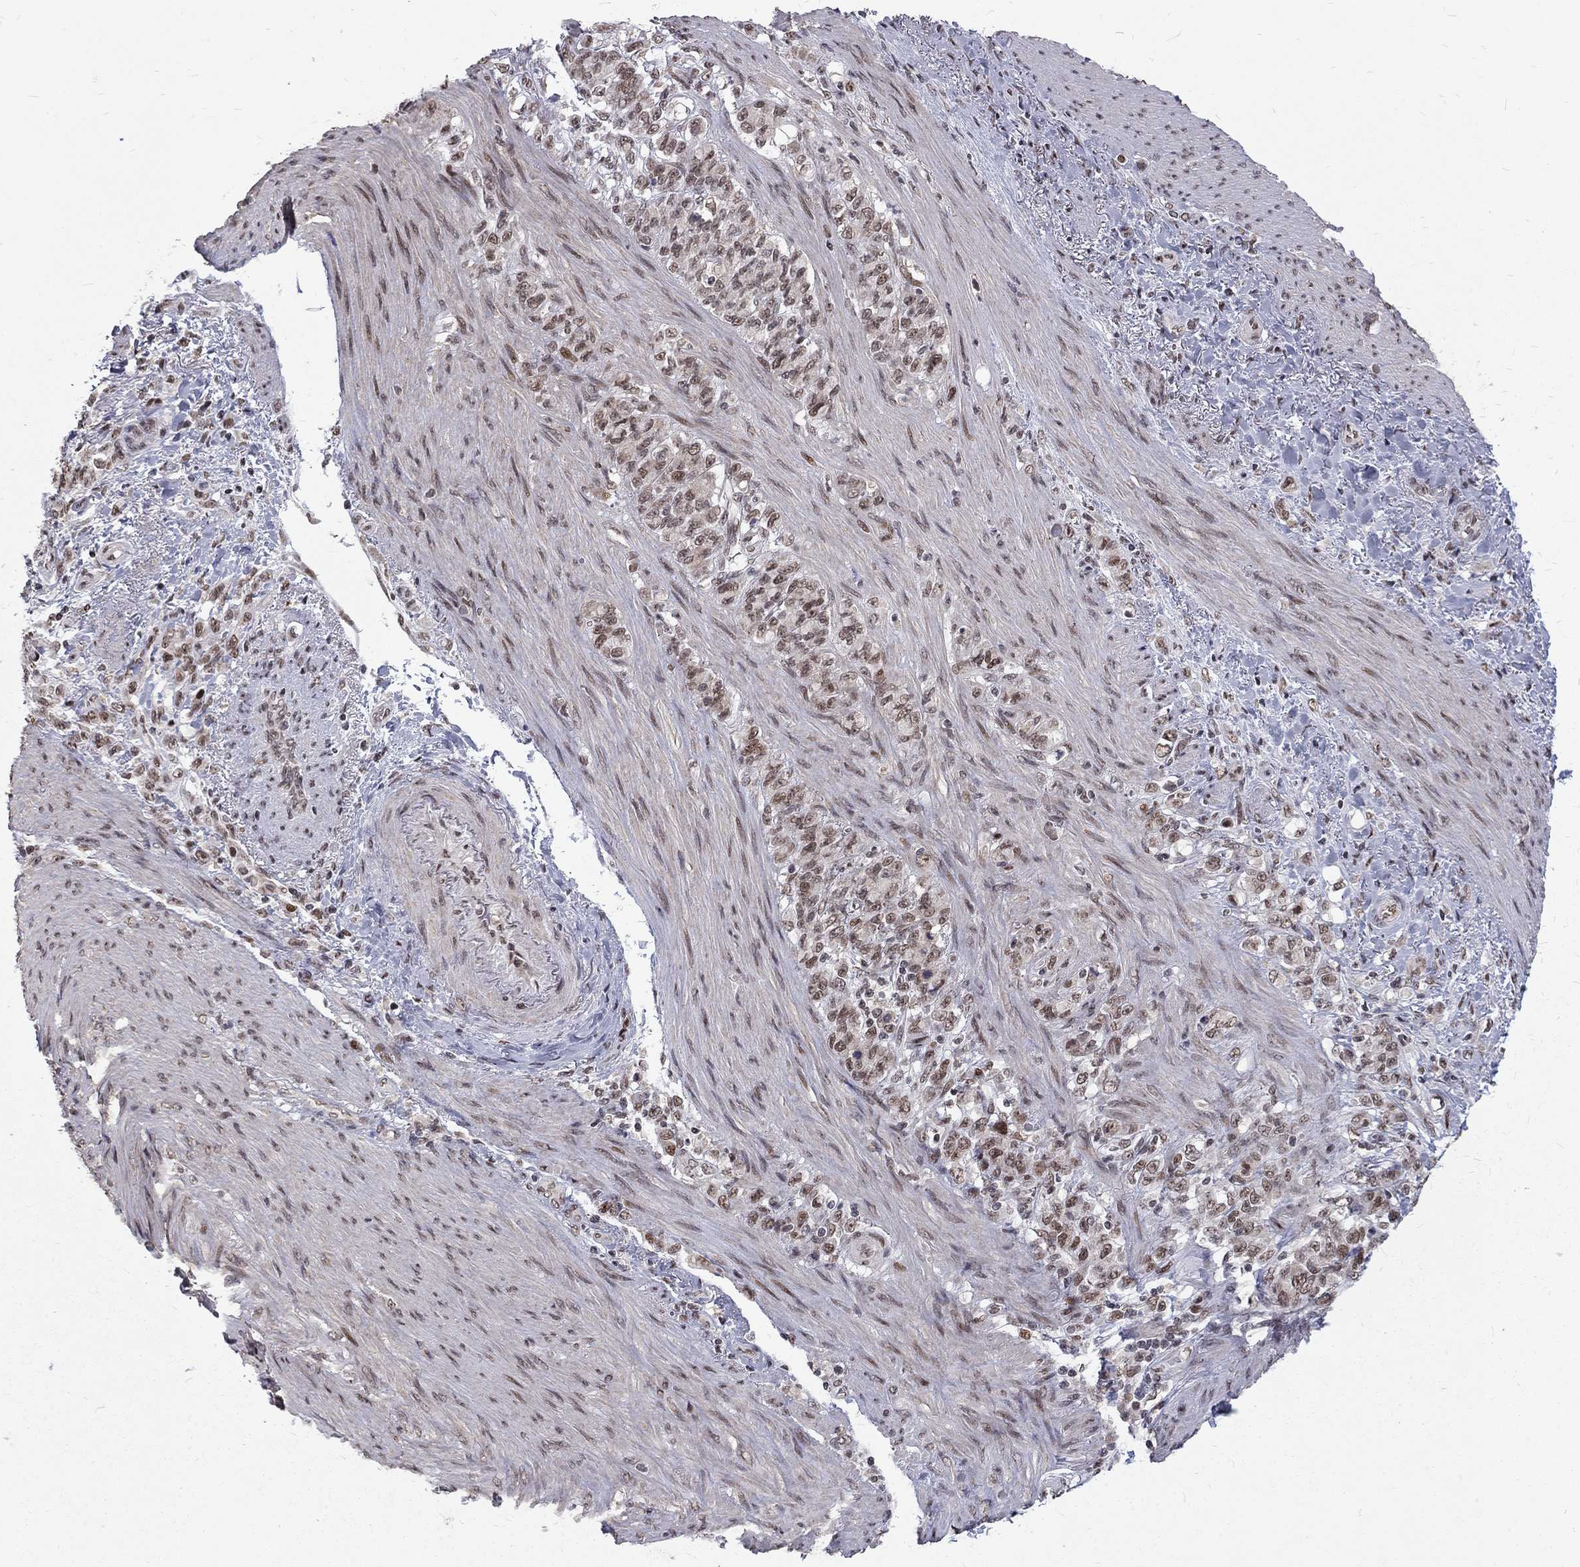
{"staining": {"intensity": "moderate", "quantity": "25%-75%", "location": "nuclear"}, "tissue": "stomach cancer", "cell_type": "Tumor cells", "image_type": "cancer", "snomed": [{"axis": "morphology", "description": "Normal tissue, NOS"}, {"axis": "morphology", "description": "Adenocarcinoma, NOS"}, {"axis": "topography", "description": "Stomach"}], "caption": "Tumor cells reveal medium levels of moderate nuclear staining in about 25%-75% of cells in stomach adenocarcinoma. (IHC, brightfield microscopy, high magnification).", "gene": "TCEAL1", "patient": {"sex": "female", "age": 79}}